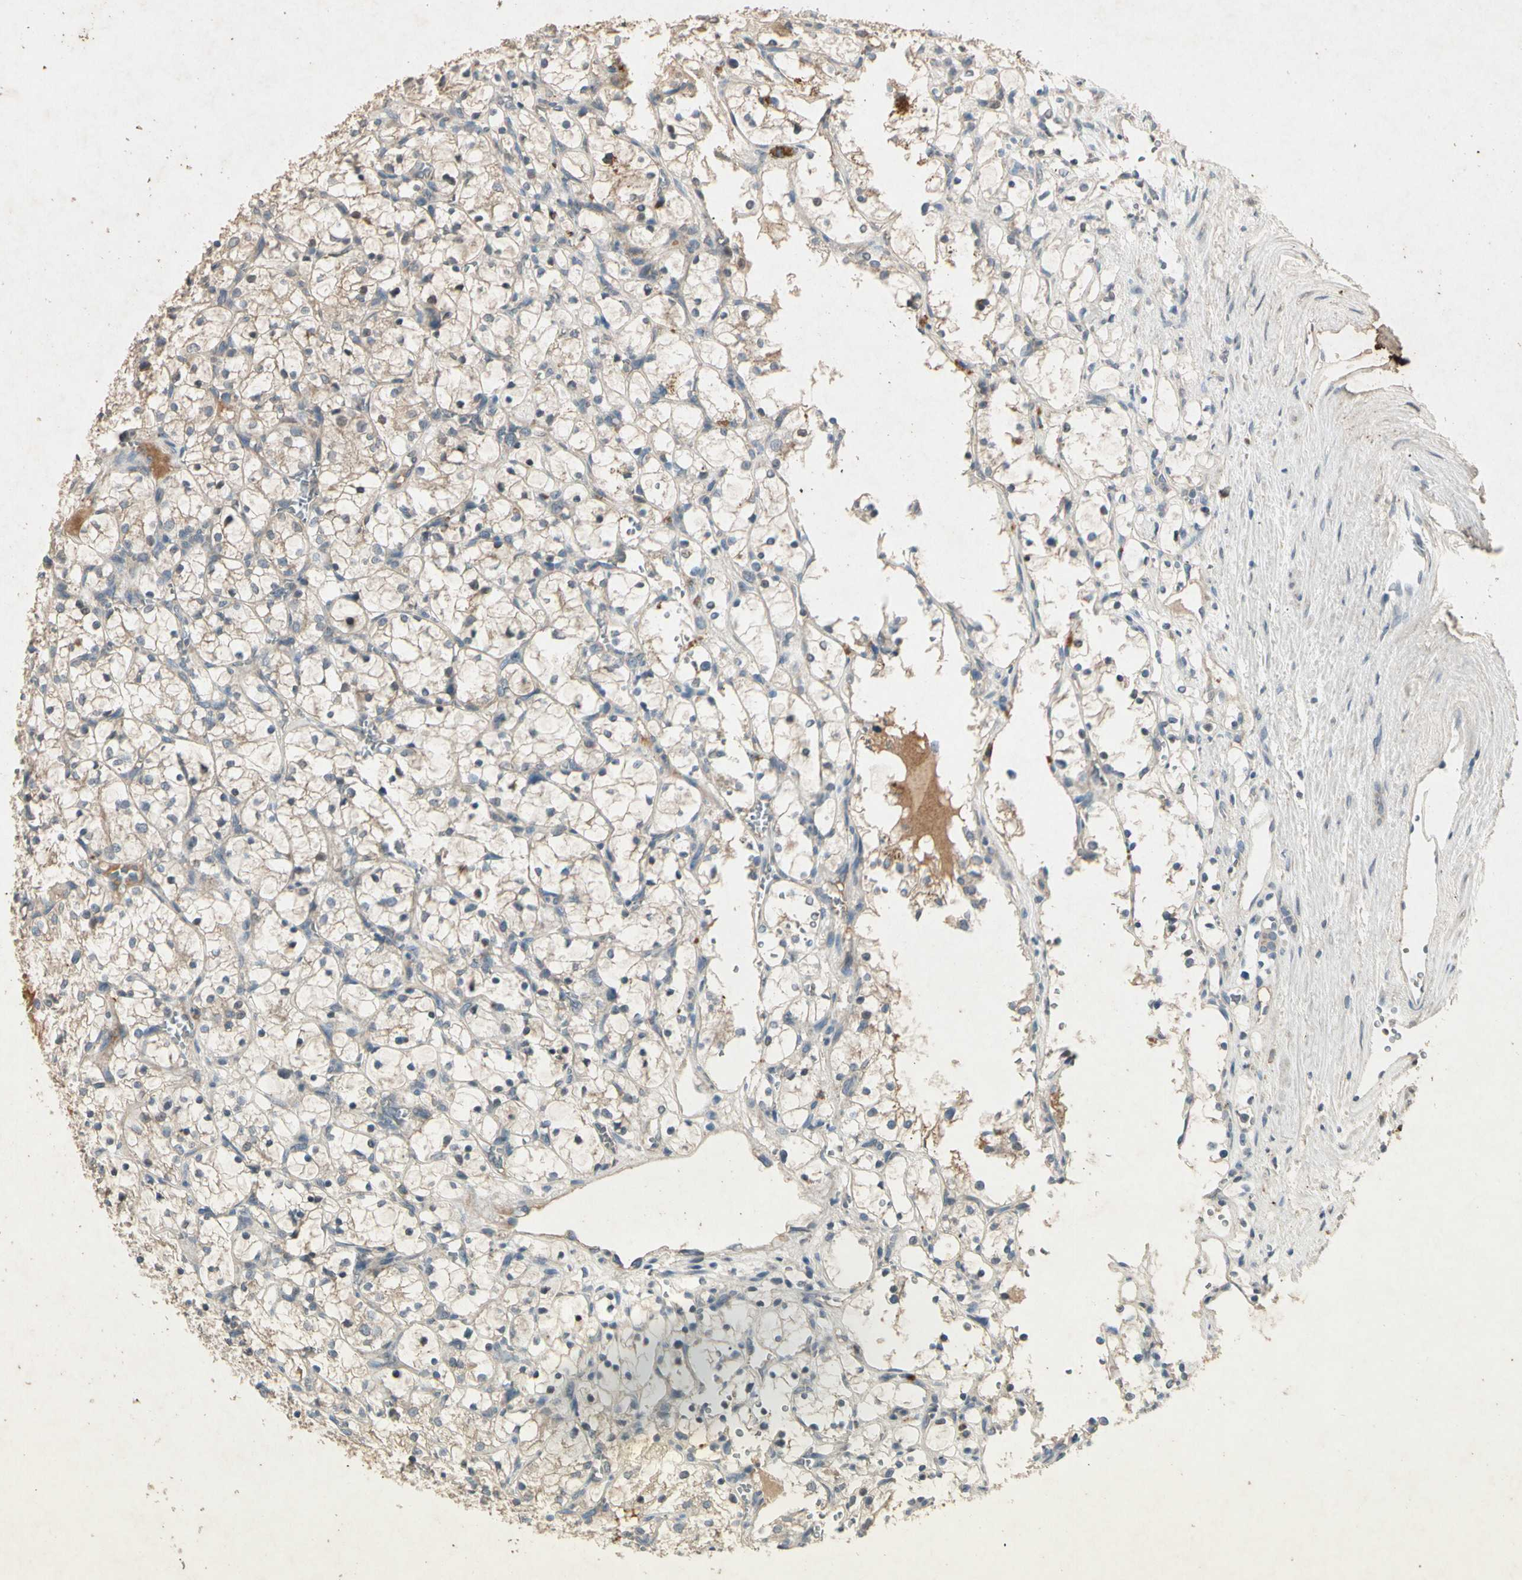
{"staining": {"intensity": "weak", "quantity": "<25%", "location": "cytoplasmic/membranous"}, "tissue": "renal cancer", "cell_type": "Tumor cells", "image_type": "cancer", "snomed": [{"axis": "morphology", "description": "Adenocarcinoma, NOS"}, {"axis": "topography", "description": "Kidney"}], "caption": "There is no significant staining in tumor cells of renal cancer (adenocarcinoma). Nuclei are stained in blue.", "gene": "GPLD1", "patient": {"sex": "female", "age": 69}}